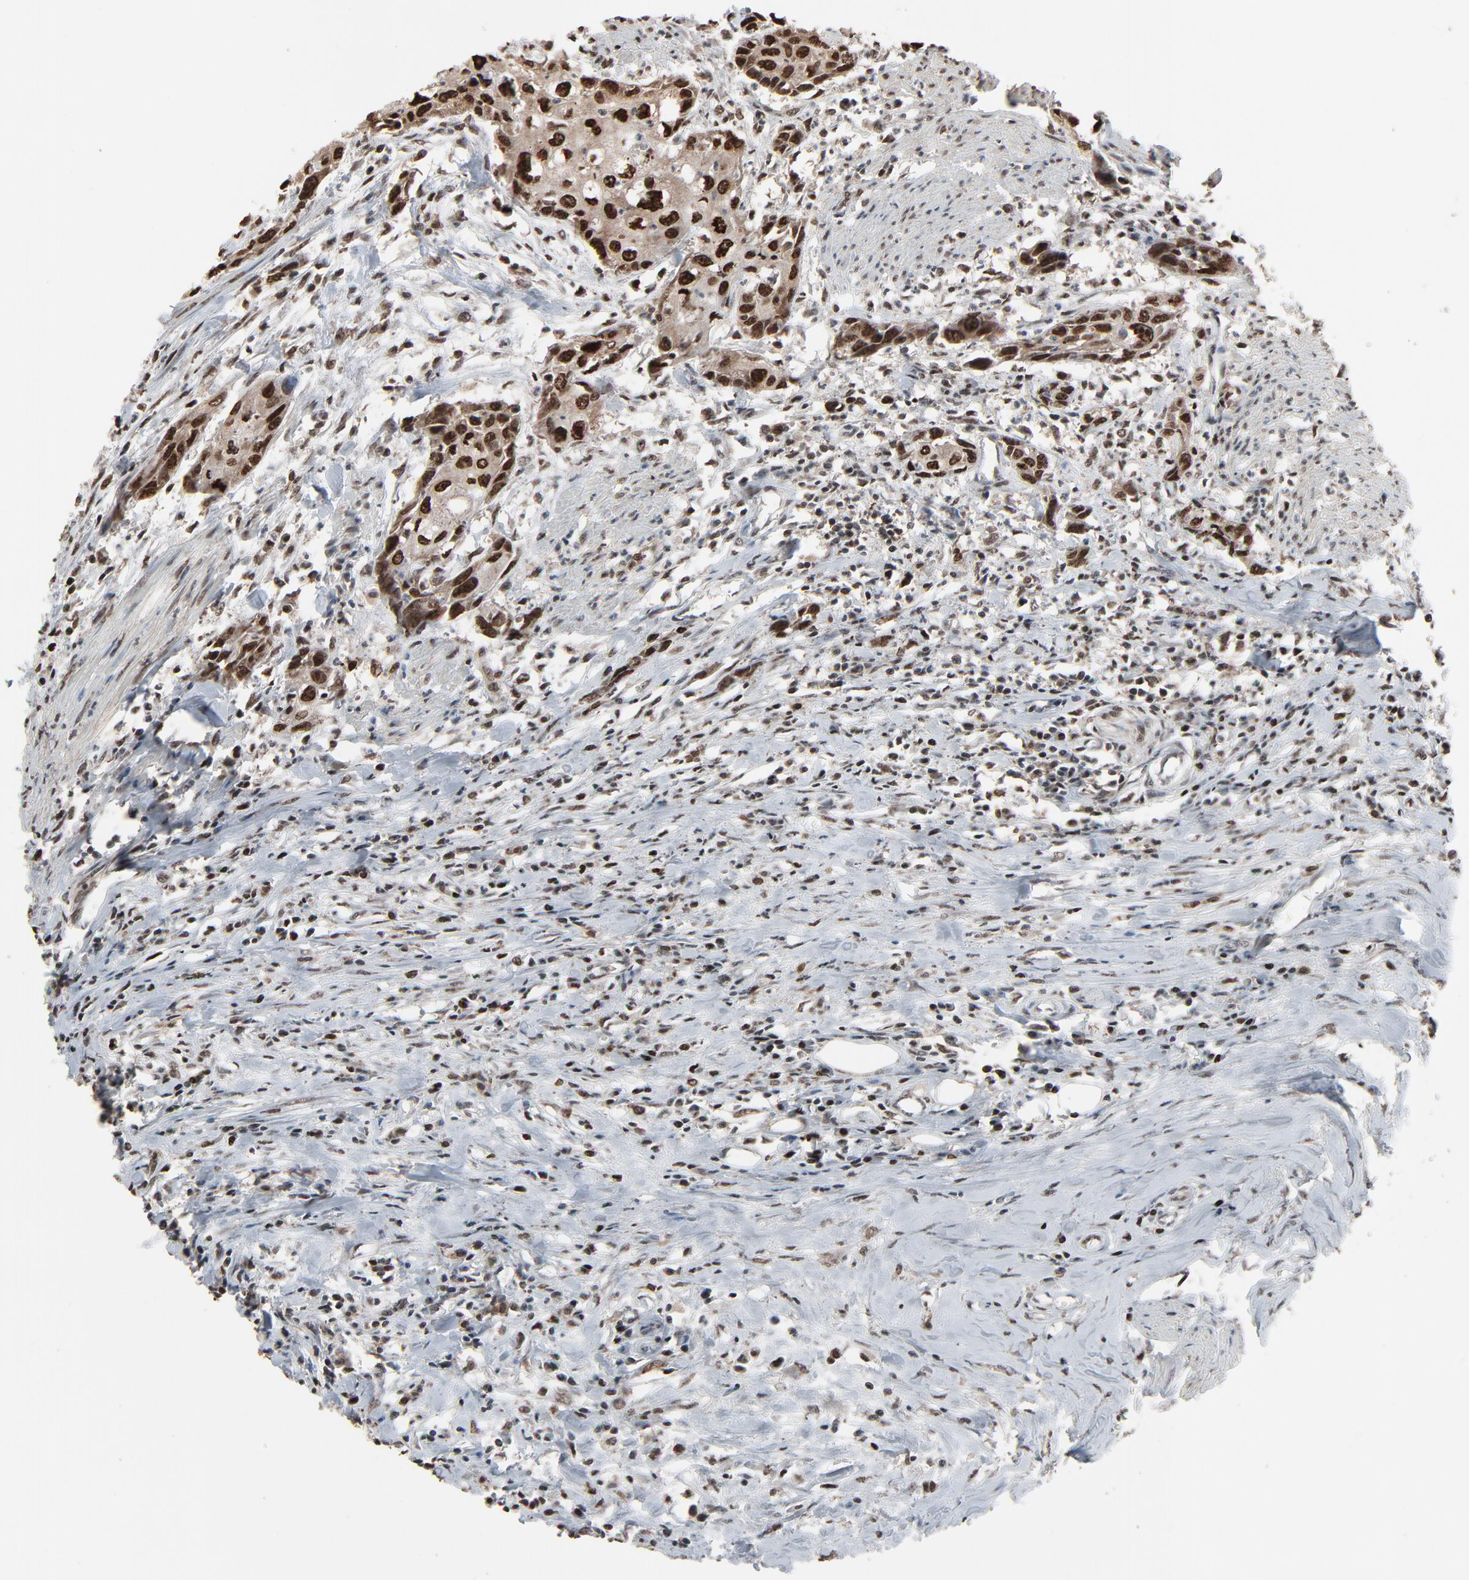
{"staining": {"intensity": "strong", "quantity": ">75%", "location": "nuclear"}, "tissue": "urothelial cancer", "cell_type": "Tumor cells", "image_type": "cancer", "snomed": [{"axis": "morphology", "description": "Urothelial carcinoma, High grade"}, {"axis": "topography", "description": "Urinary bladder"}], "caption": "There is high levels of strong nuclear staining in tumor cells of urothelial cancer, as demonstrated by immunohistochemical staining (brown color).", "gene": "RPS6KA3", "patient": {"sex": "male", "age": 54}}